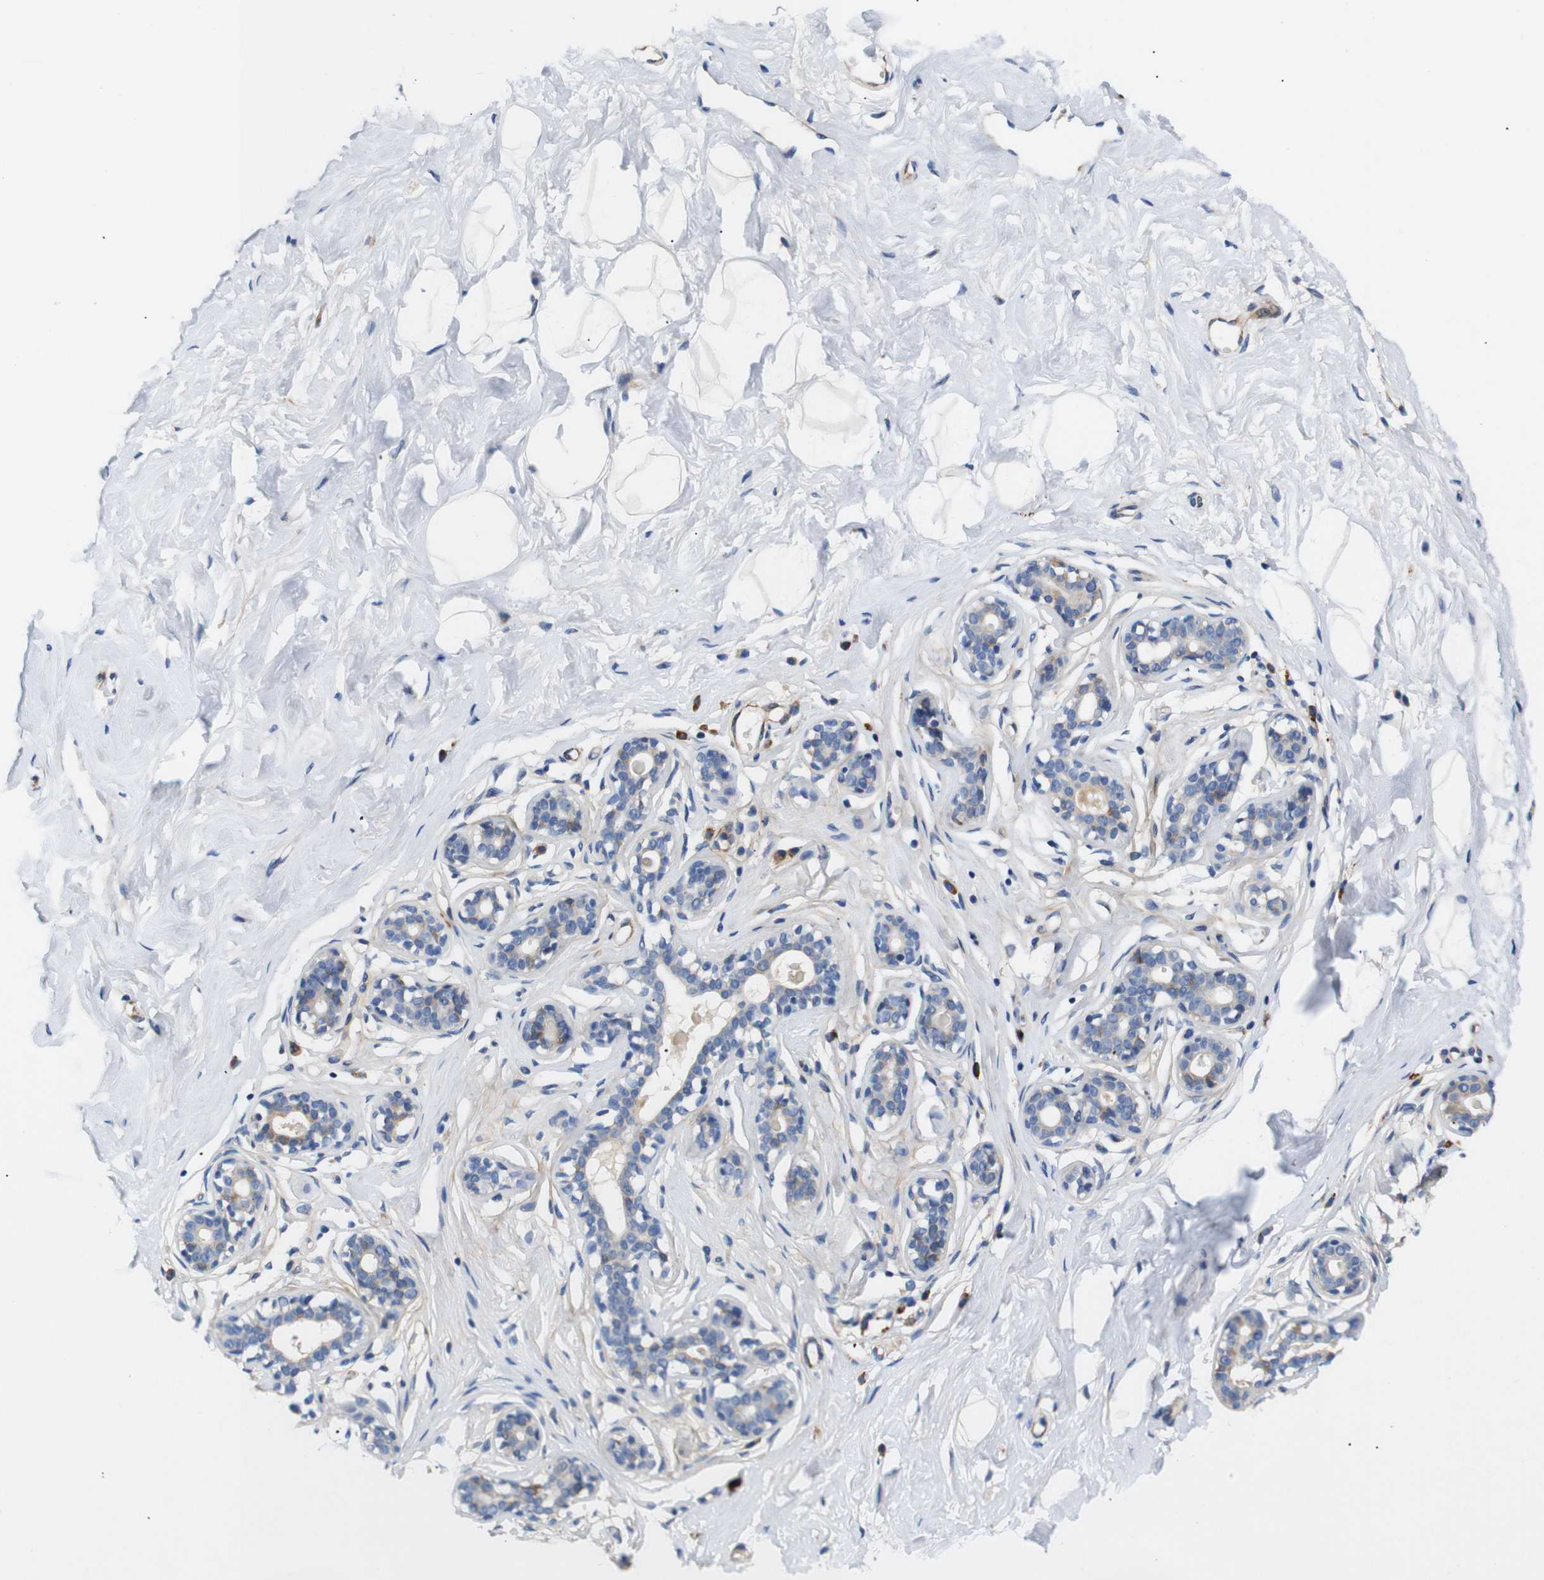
{"staining": {"intensity": "negative", "quantity": "none", "location": "none"}, "tissue": "breast", "cell_type": "Adipocytes", "image_type": "normal", "snomed": [{"axis": "morphology", "description": "Normal tissue, NOS"}, {"axis": "topography", "description": "Breast"}], "caption": "This is a photomicrograph of IHC staining of benign breast, which shows no expression in adipocytes.", "gene": "UBE2G2", "patient": {"sex": "female", "age": 23}}